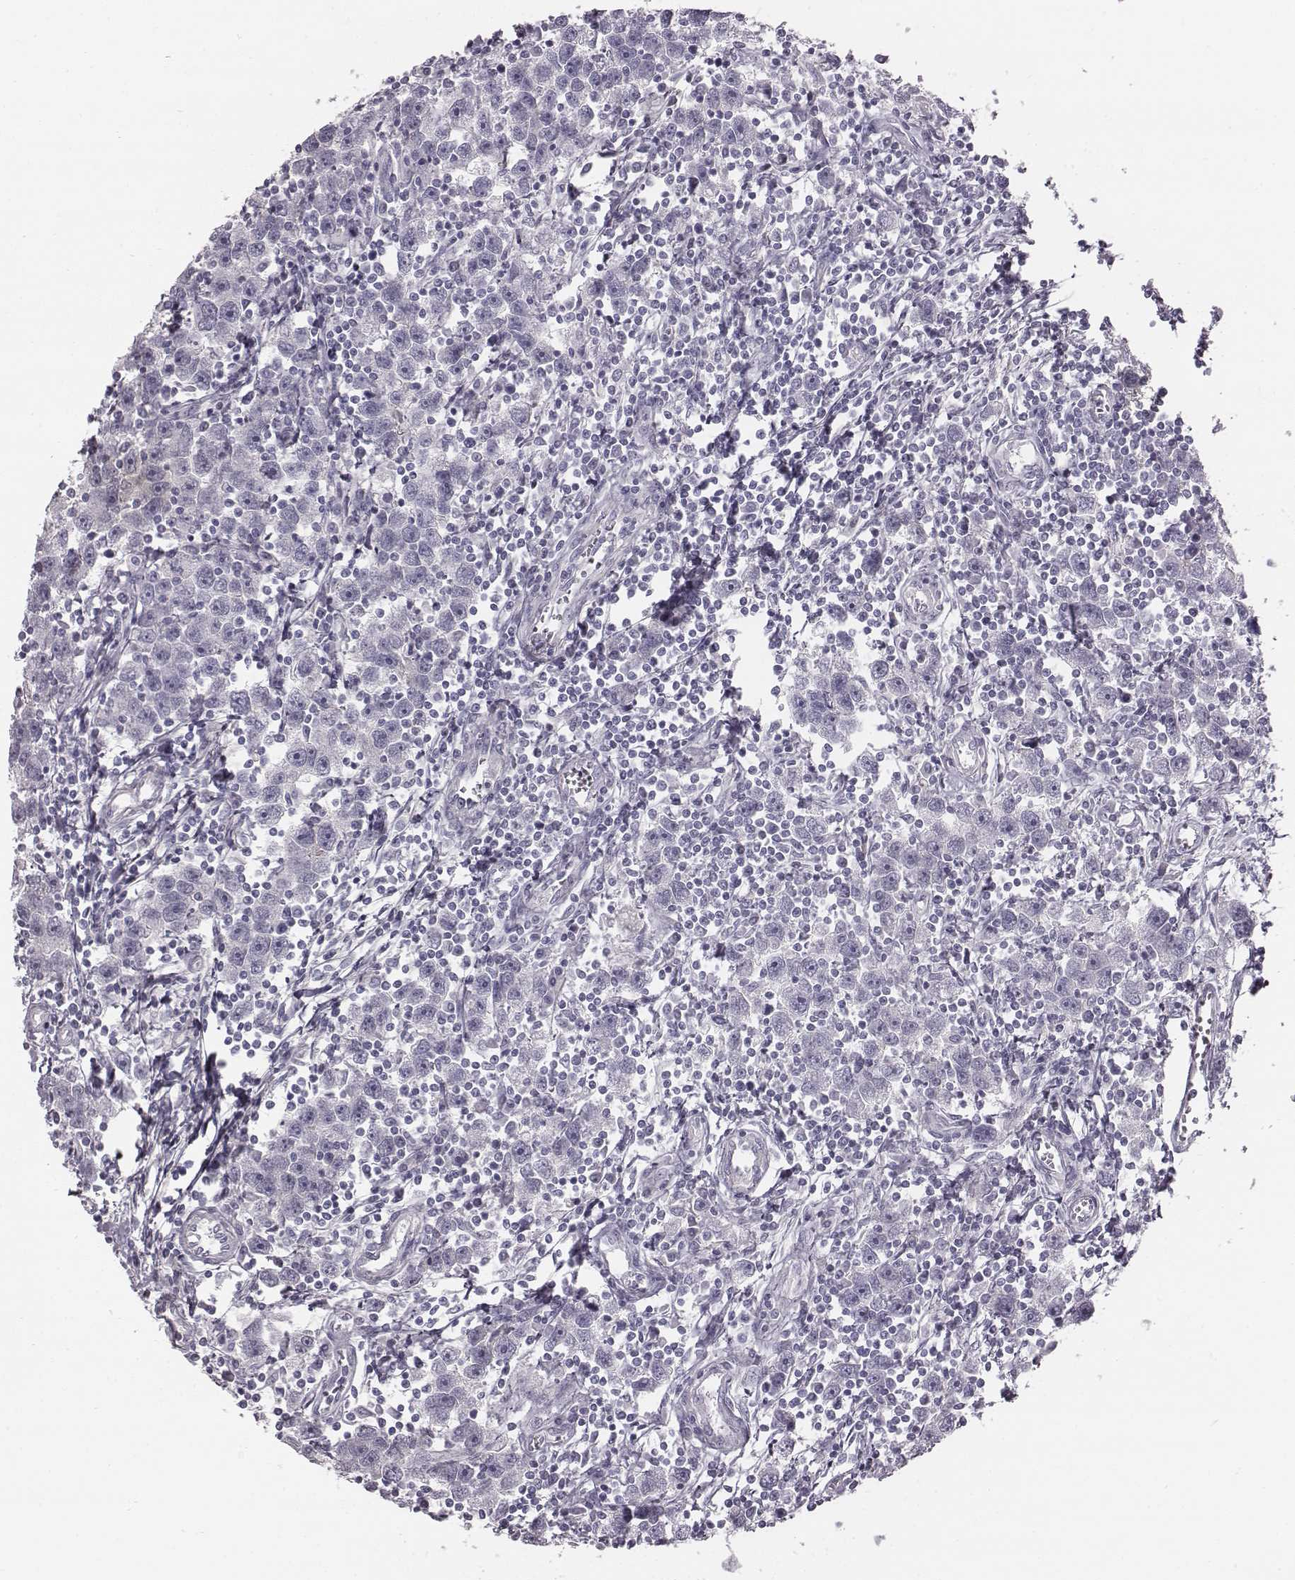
{"staining": {"intensity": "negative", "quantity": "none", "location": "none"}, "tissue": "testis cancer", "cell_type": "Tumor cells", "image_type": "cancer", "snomed": [{"axis": "morphology", "description": "Seminoma, NOS"}, {"axis": "topography", "description": "Testis"}], "caption": "Immunohistochemistry (IHC) photomicrograph of neoplastic tissue: human testis cancer stained with DAB (3,3'-diaminobenzidine) displays no significant protein expression in tumor cells.", "gene": "CRISP1", "patient": {"sex": "male", "age": 30}}